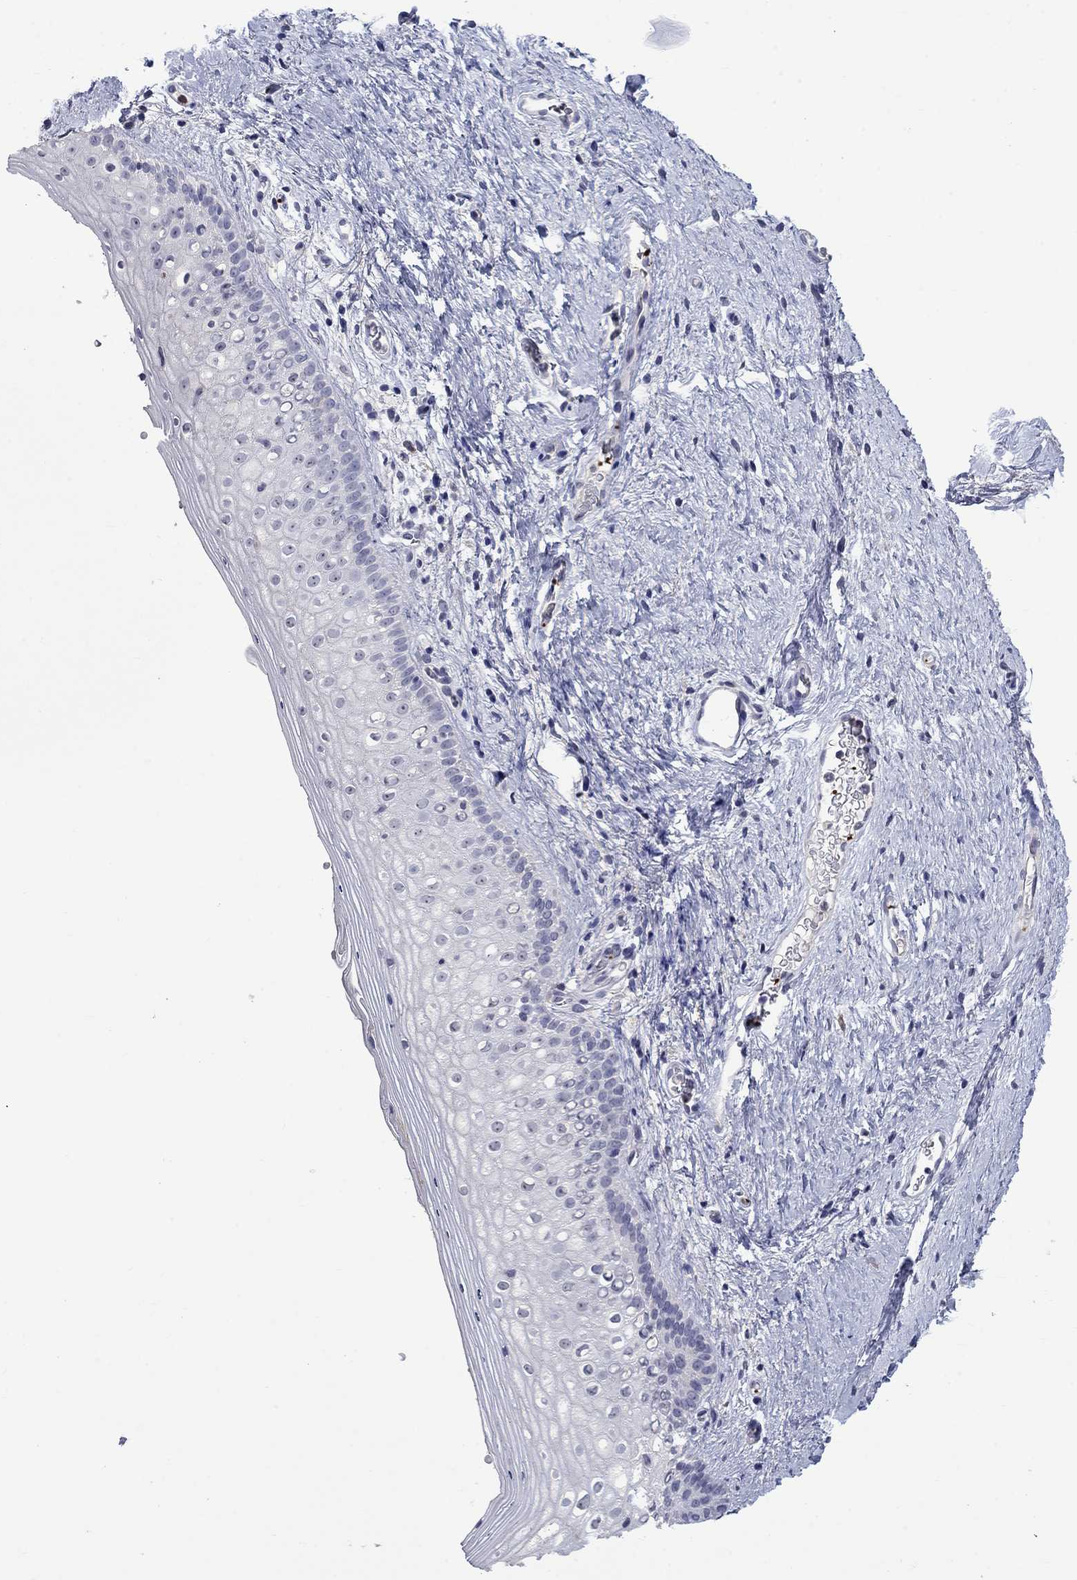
{"staining": {"intensity": "negative", "quantity": "none", "location": "none"}, "tissue": "vagina", "cell_type": "Squamous epithelial cells", "image_type": "normal", "snomed": [{"axis": "morphology", "description": "Normal tissue, NOS"}, {"axis": "topography", "description": "Vagina"}], "caption": "DAB immunohistochemical staining of unremarkable vagina displays no significant expression in squamous epithelial cells.", "gene": "PLEK", "patient": {"sex": "female", "age": 47}}